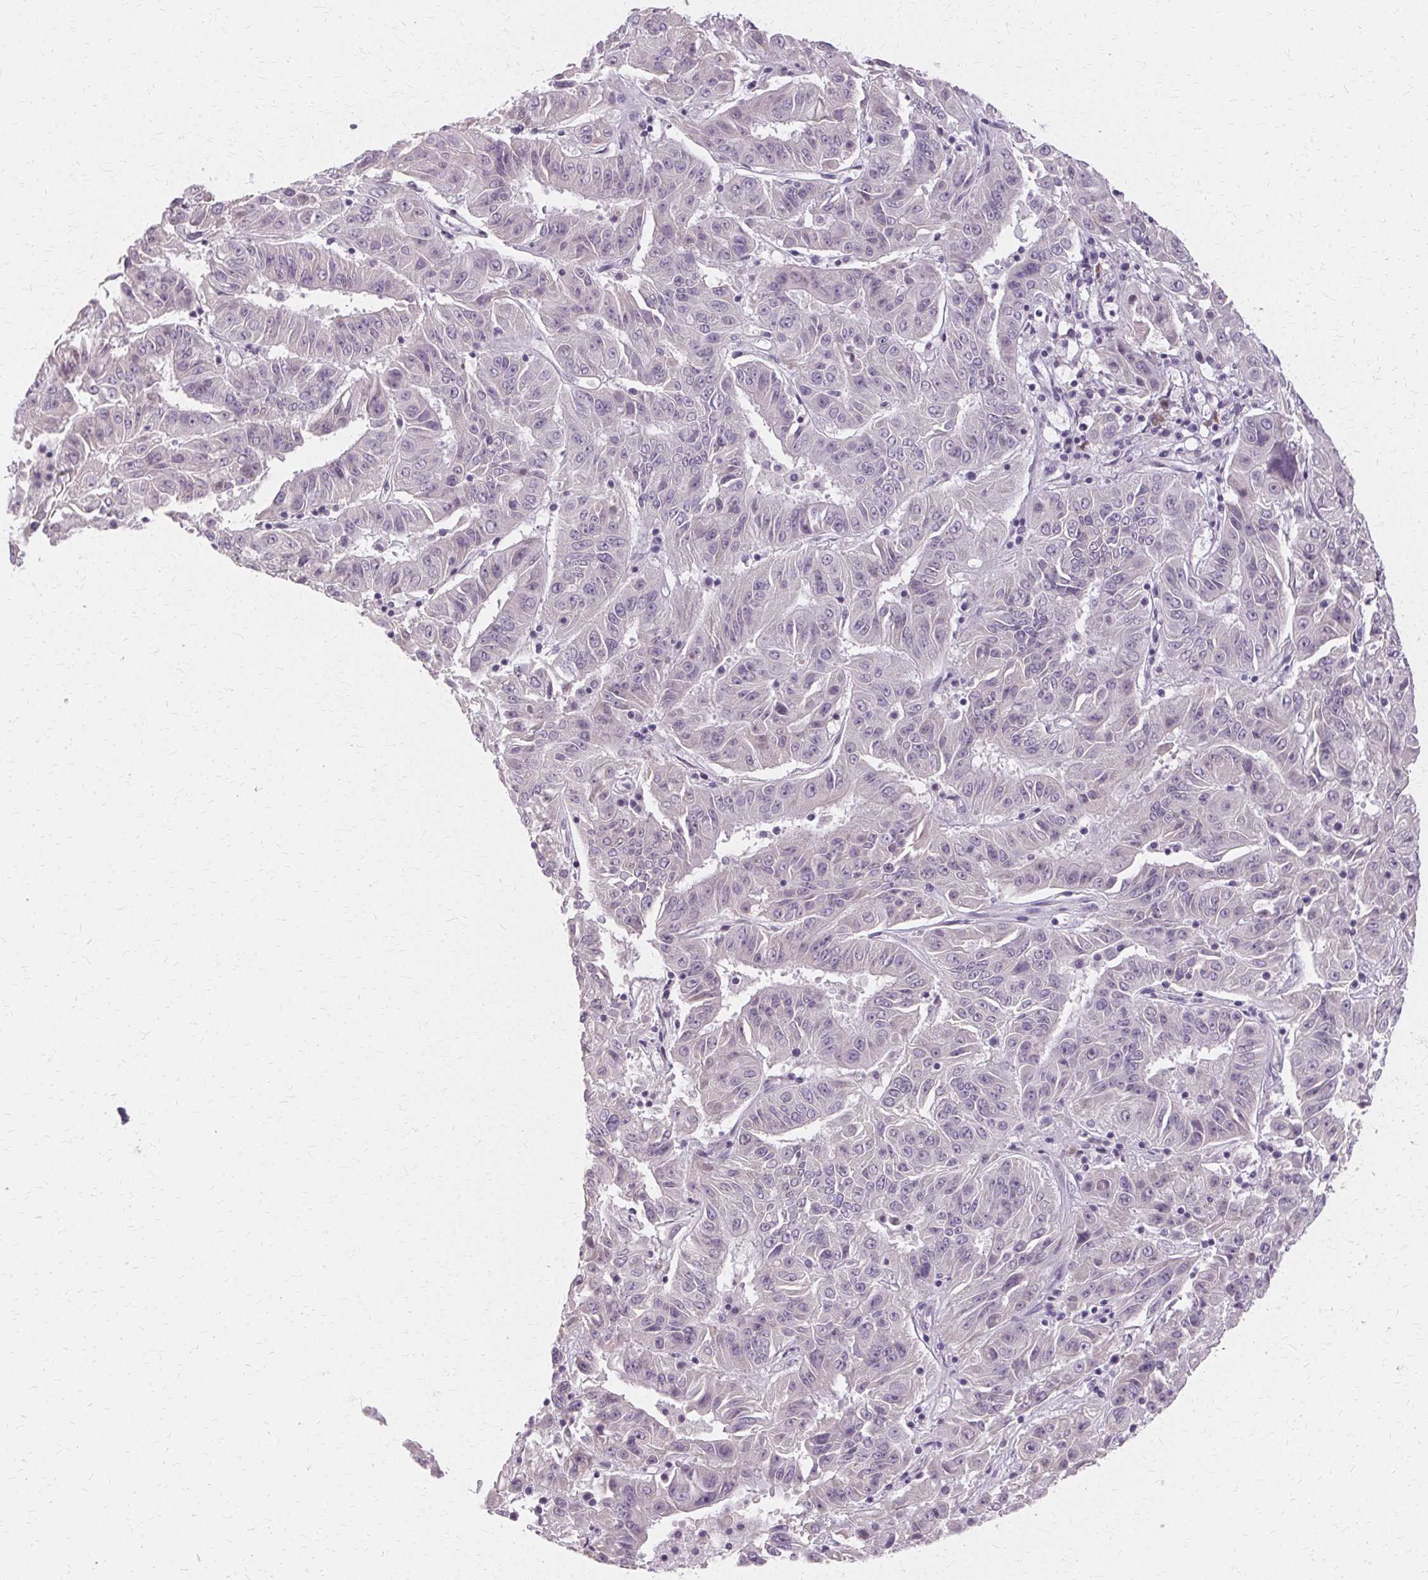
{"staining": {"intensity": "negative", "quantity": "none", "location": "none"}, "tissue": "pancreatic cancer", "cell_type": "Tumor cells", "image_type": "cancer", "snomed": [{"axis": "morphology", "description": "Adenocarcinoma, NOS"}, {"axis": "topography", "description": "Pancreas"}], "caption": "IHC micrograph of human pancreatic cancer stained for a protein (brown), which displays no expression in tumor cells.", "gene": "FCRL3", "patient": {"sex": "male", "age": 63}}